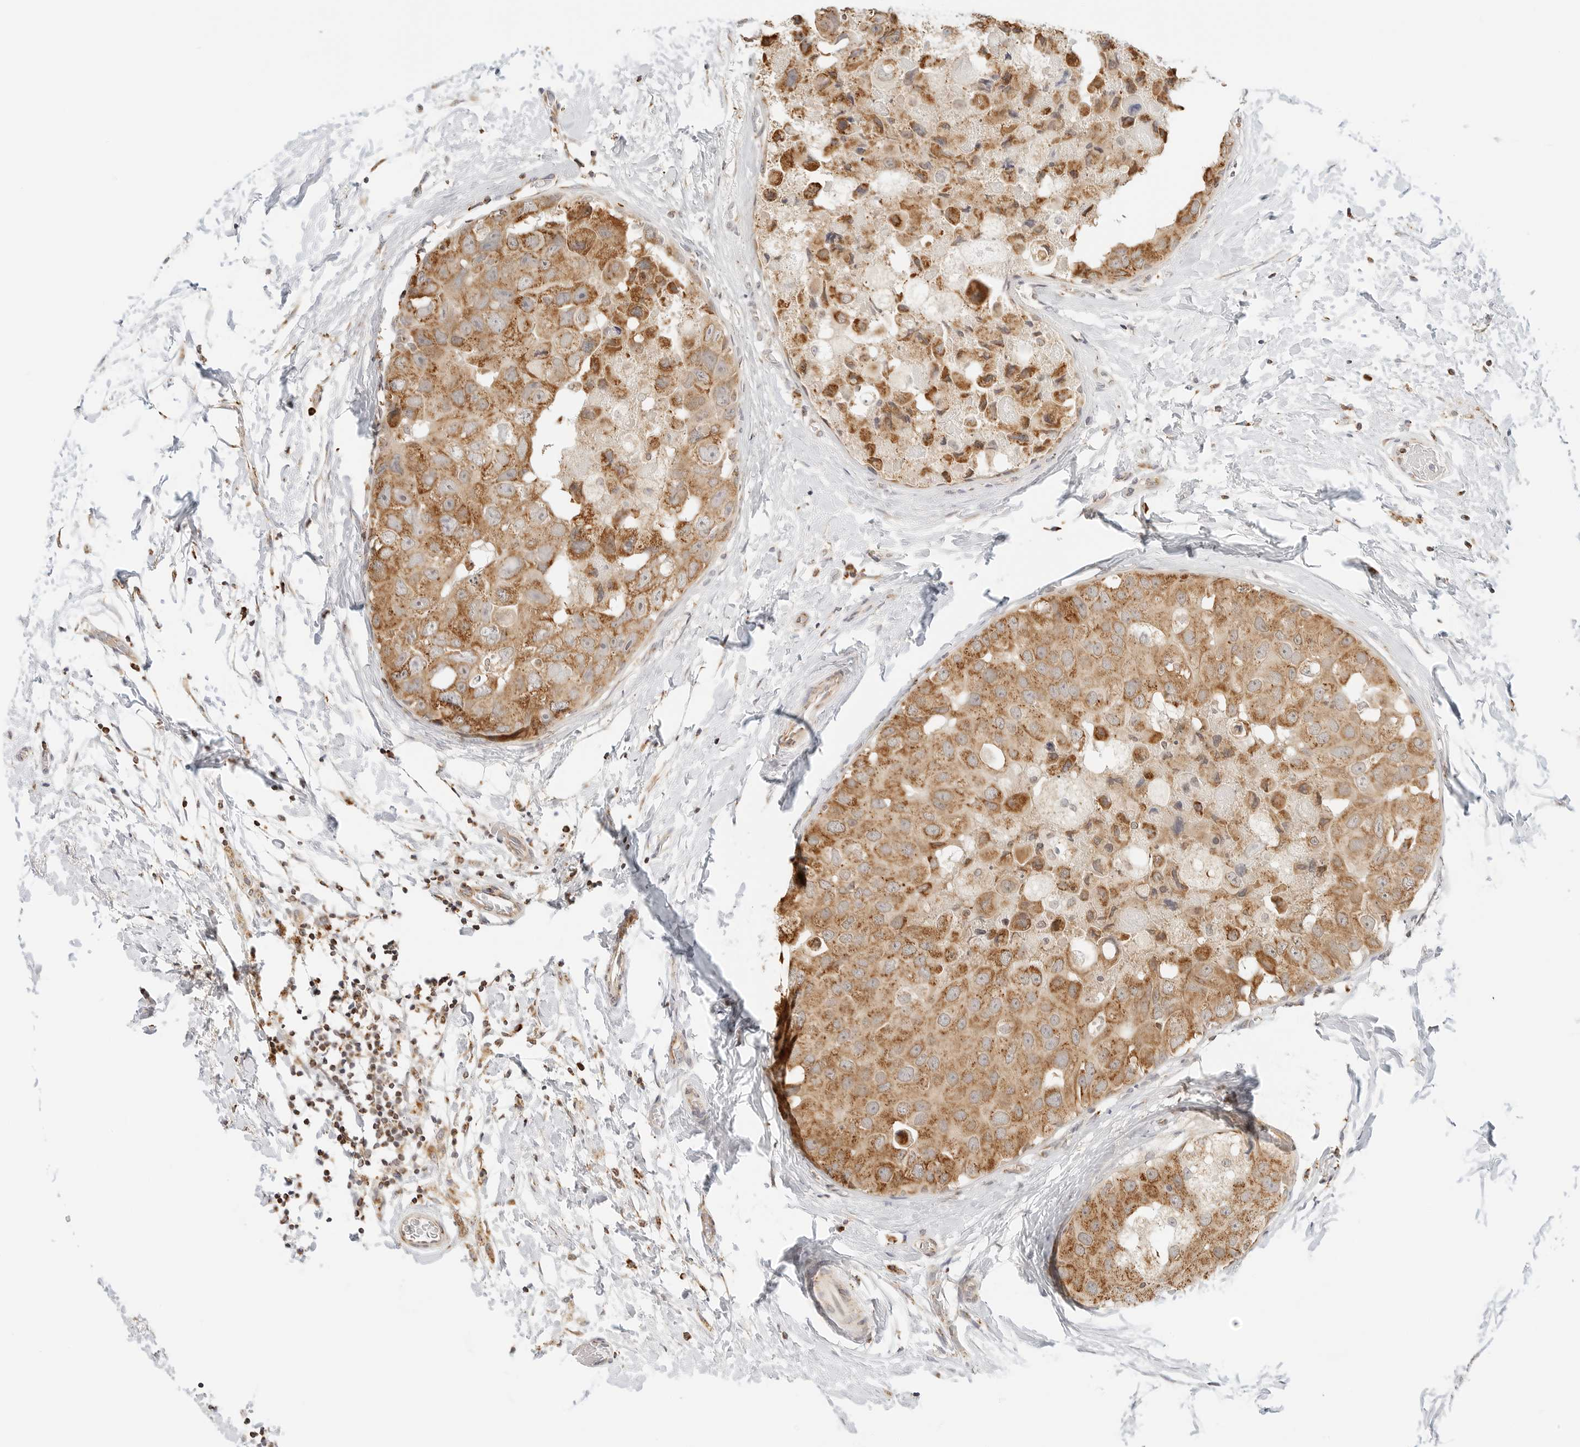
{"staining": {"intensity": "moderate", "quantity": ">75%", "location": "cytoplasmic/membranous"}, "tissue": "breast cancer", "cell_type": "Tumor cells", "image_type": "cancer", "snomed": [{"axis": "morphology", "description": "Duct carcinoma"}, {"axis": "topography", "description": "Breast"}], "caption": "A photomicrograph showing moderate cytoplasmic/membranous positivity in about >75% of tumor cells in breast invasive ductal carcinoma, as visualized by brown immunohistochemical staining.", "gene": "ATL1", "patient": {"sex": "female", "age": 62}}